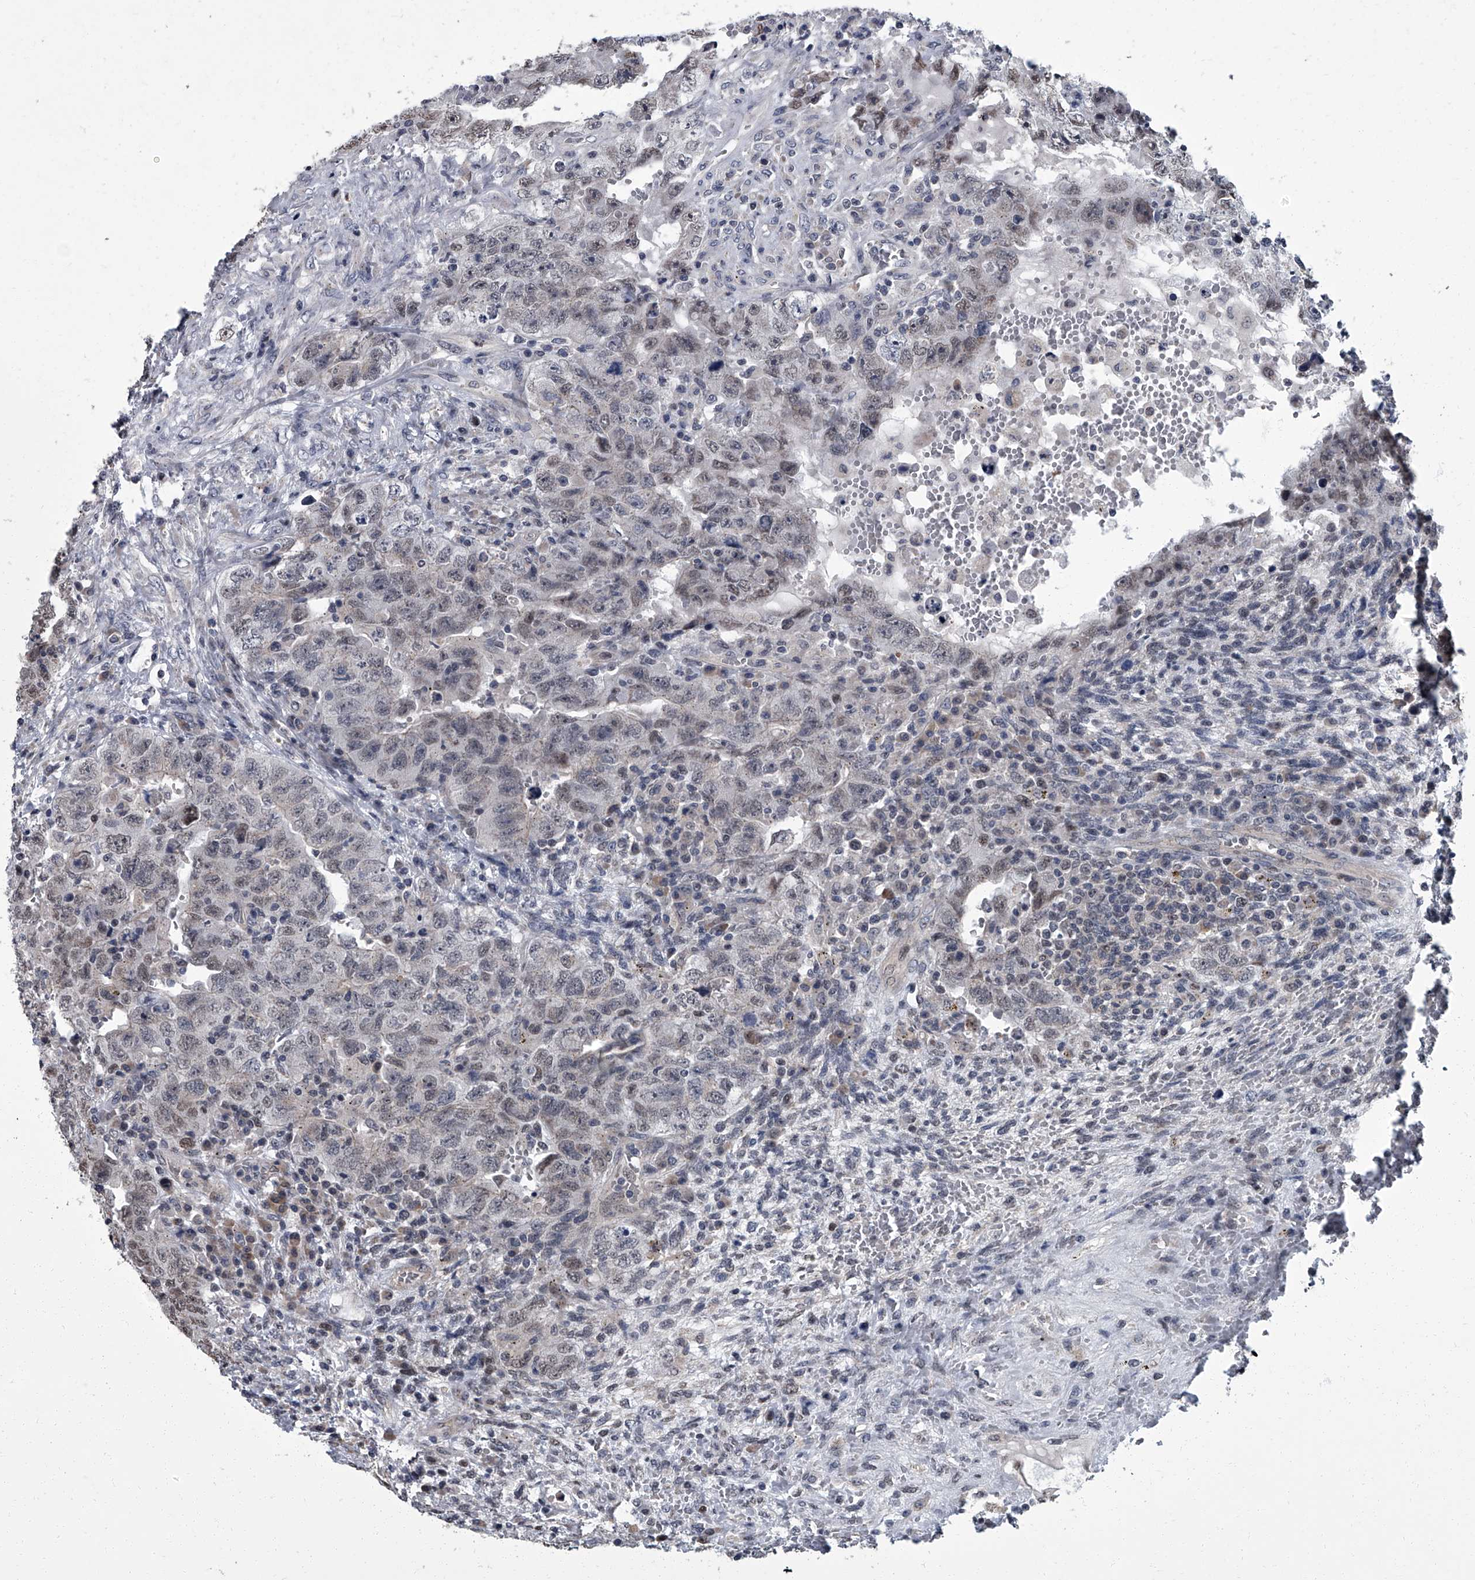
{"staining": {"intensity": "weak", "quantity": "25%-75%", "location": "nuclear"}, "tissue": "testis cancer", "cell_type": "Tumor cells", "image_type": "cancer", "snomed": [{"axis": "morphology", "description": "Carcinoma, Embryonal, NOS"}, {"axis": "topography", "description": "Testis"}], "caption": "High-power microscopy captured an immunohistochemistry (IHC) photomicrograph of testis cancer, revealing weak nuclear expression in approximately 25%-75% of tumor cells.", "gene": "ZNF274", "patient": {"sex": "male", "age": 26}}